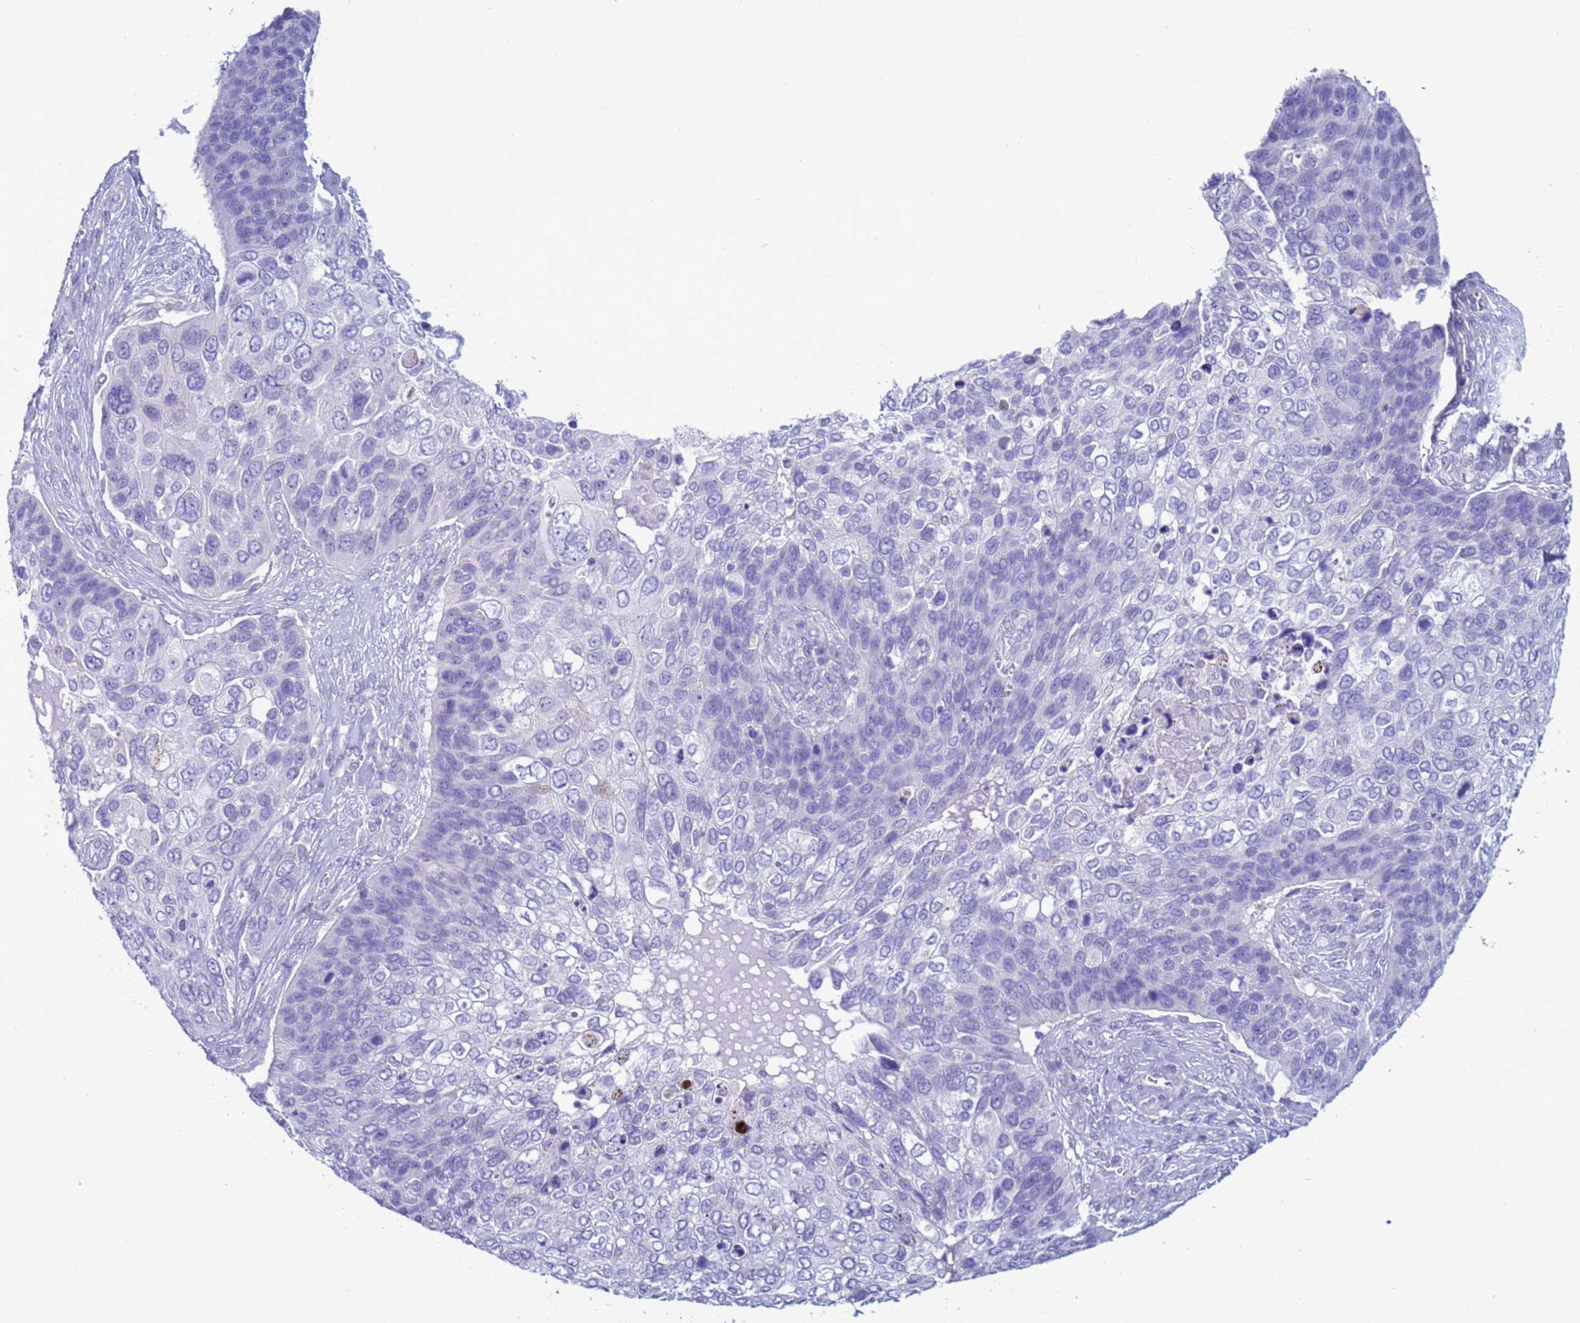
{"staining": {"intensity": "negative", "quantity": "none", "location": "none"}, "tissue": "skin cancer", "cell_type": "Tumor cells", "image_type": "cancer", "snomed": [{"axis": "morphology", "description": "Basal cell carcinoma"}, {"axis": "topography", "description": "Skin"}], "caption": "A micrograph of basal cell carcinoma (skin) stained for a protein displays no brown staining in tumor cells.", "gene": "CST4", "patient": {"sex": "female", "age": 74}}